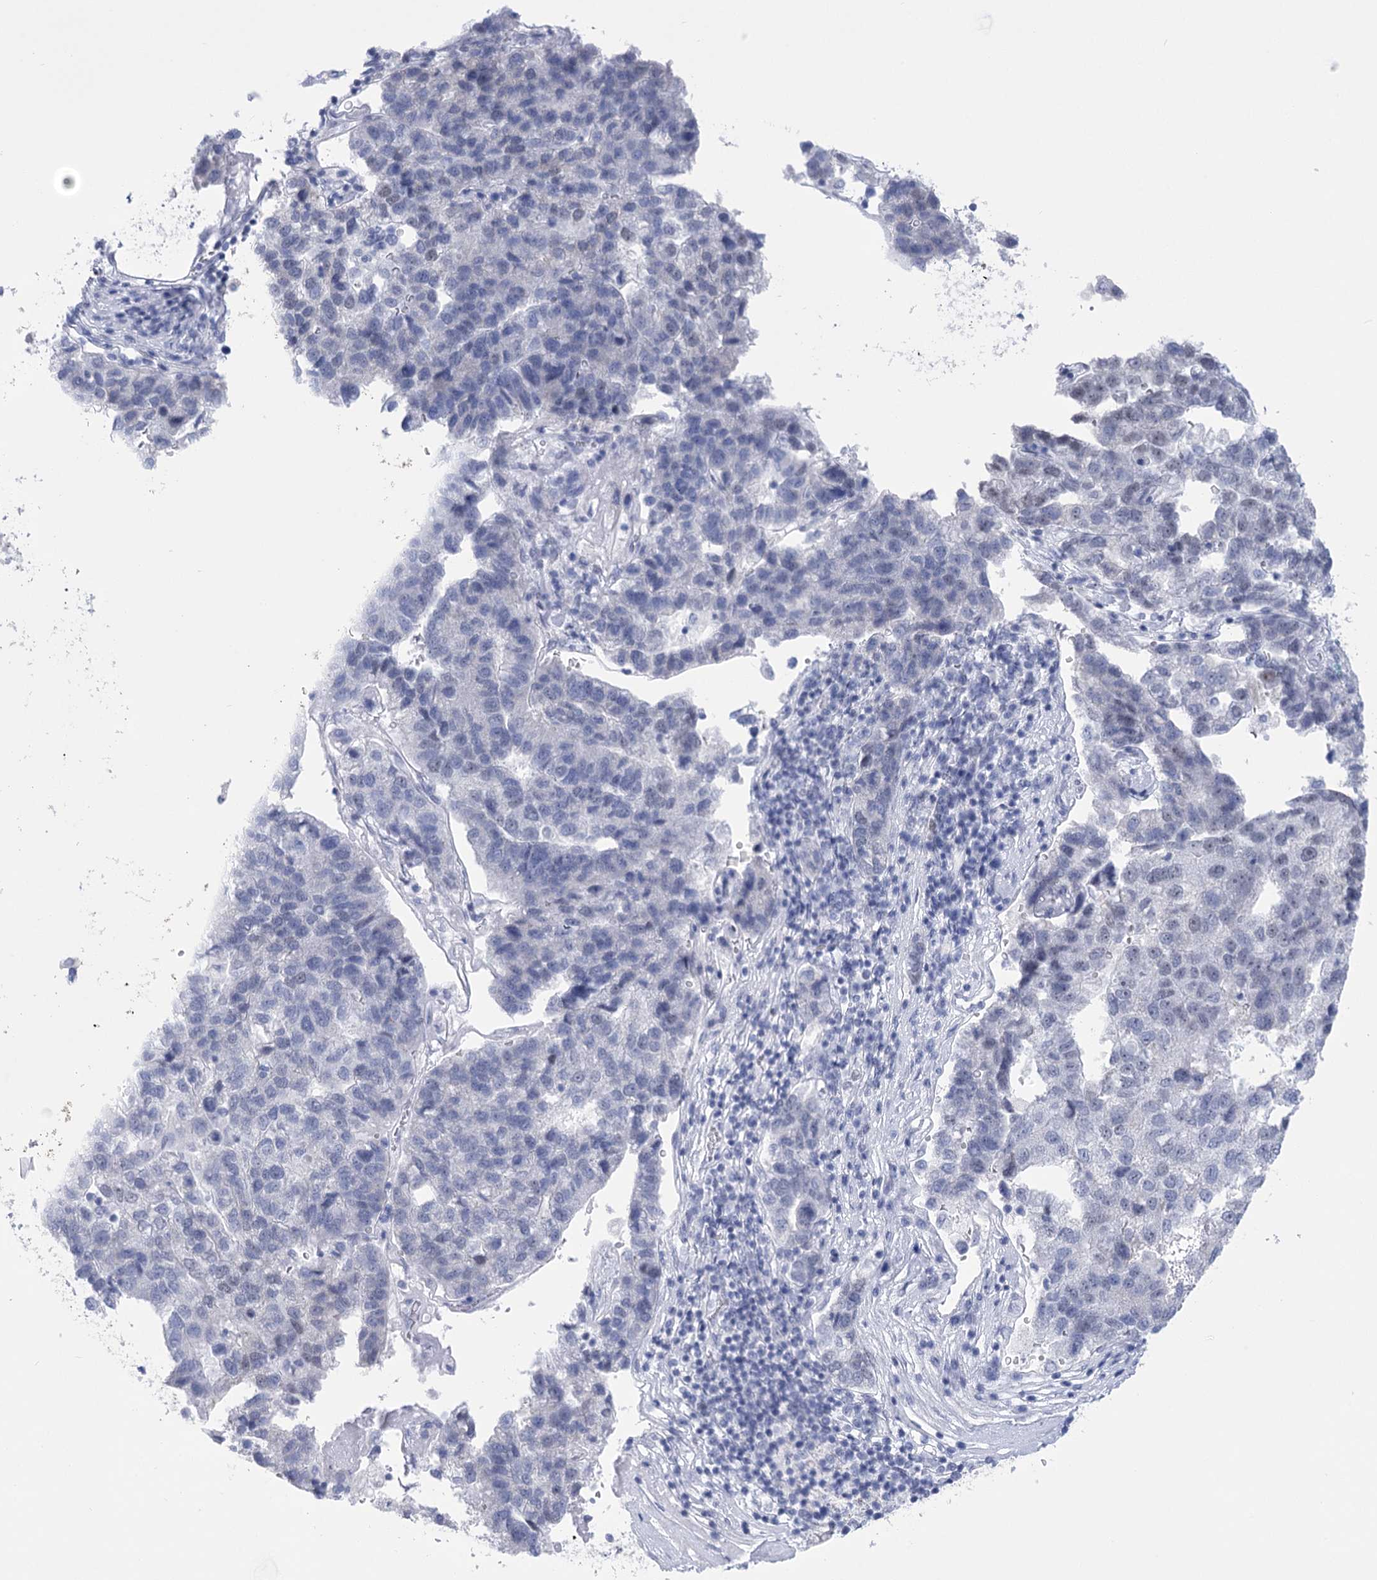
{"staining": {"intensity": "negative", "quantity": "none", "location": "none"}, "tissue": "pancreatic cancer", "cell_type": "Tumor cells", "image_type": "cancer", "snomed": [{"axis": "morphology", "description": "Adenocarcinoma, NOS"}, {"axis": "topography", "description": "Pancreas"}], "caption": "There is no significant staining in tumor cells of adenocarcinoma (pancreatic).", "gene": "HORMAD1", "patient": {"sex": "female", "age": 61}}